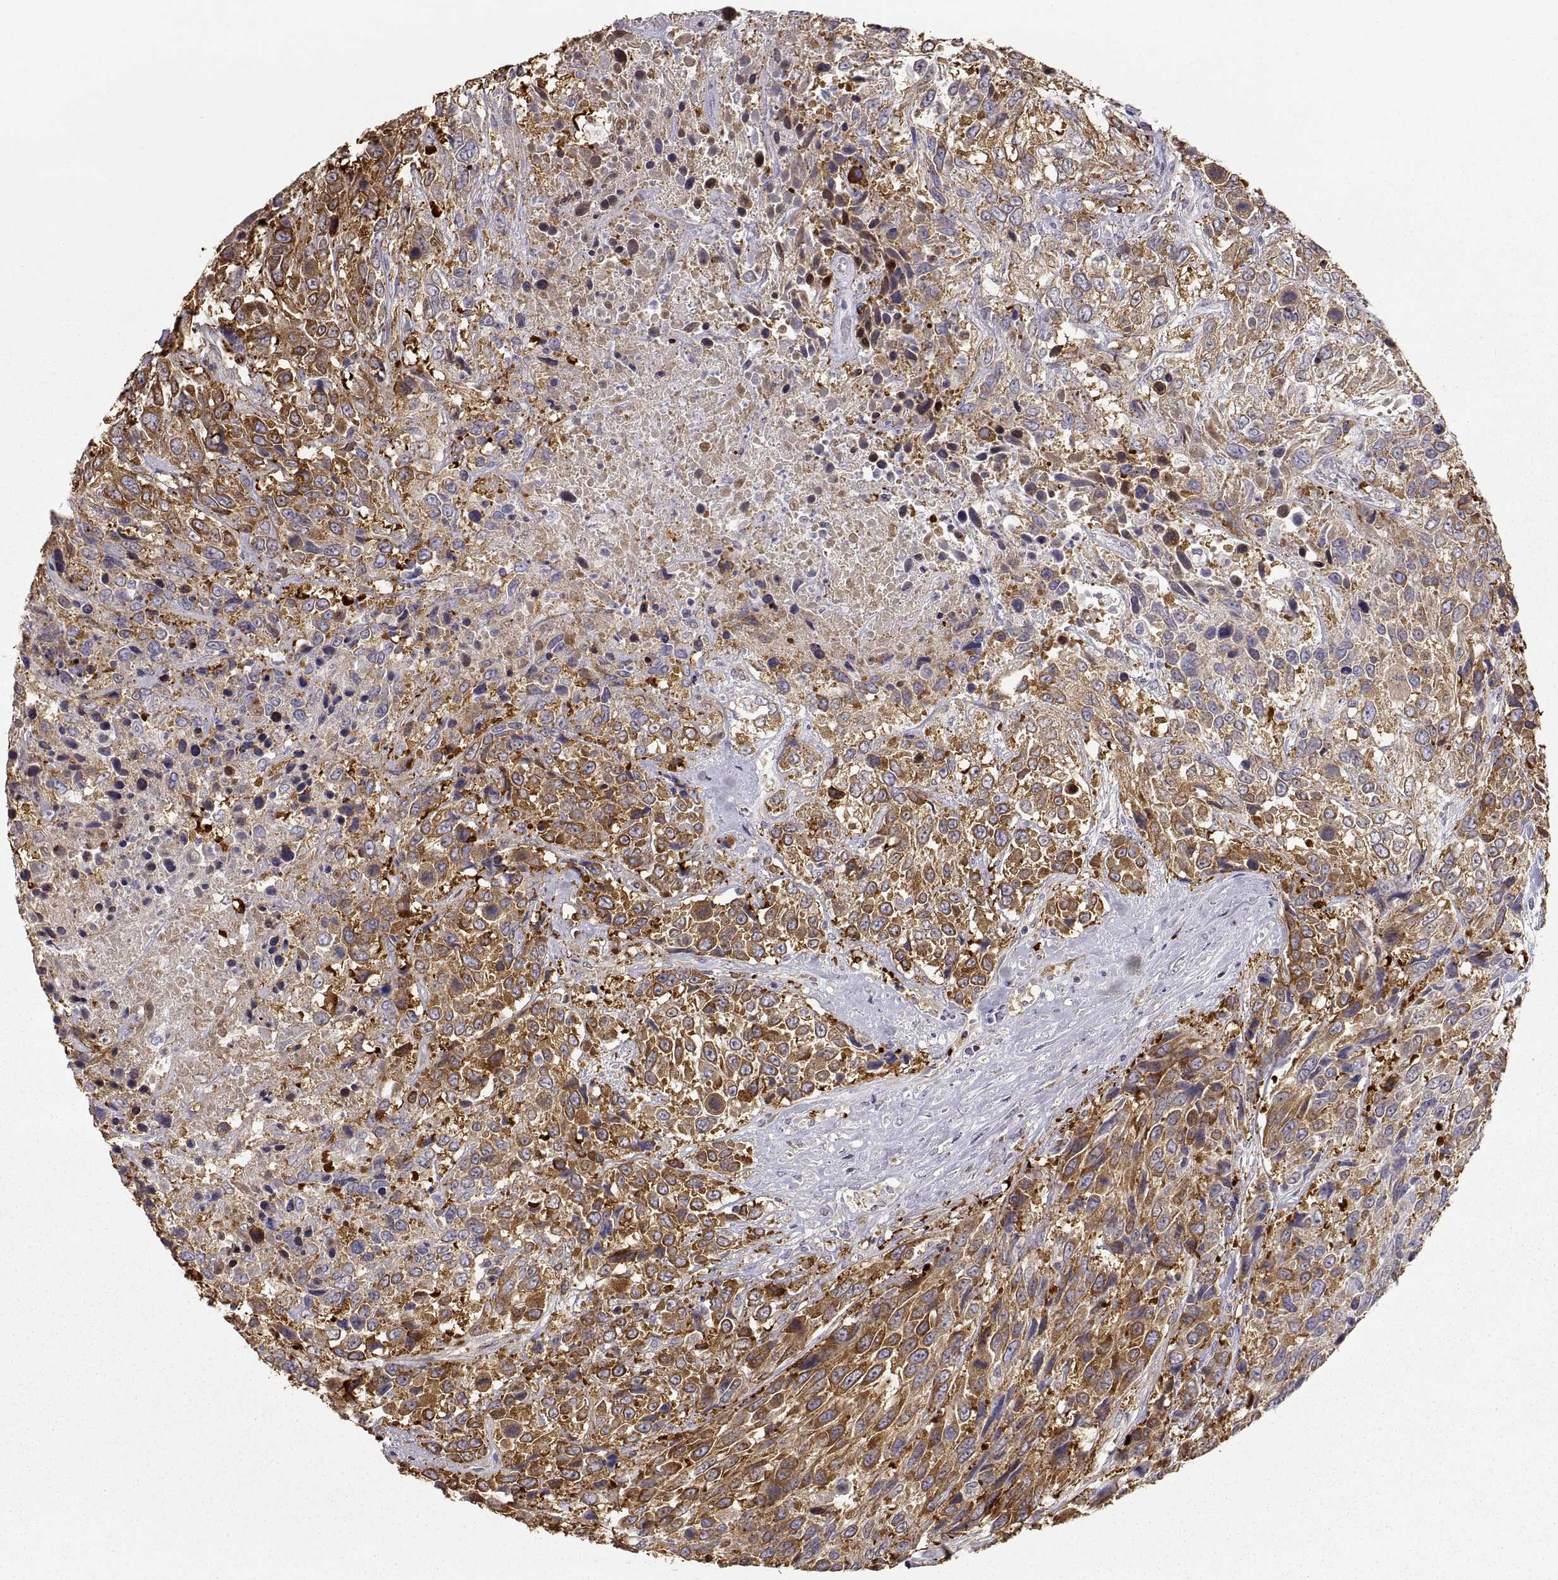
{"staining": {"intensity": "strong", "quantity": "25%-75%", "location": "cytoplasmic/membranous"}, "tissue": "urothelial cancer", "cell_type": "Tumor cells", "image_type": "cancer", "snomed": [{"axis": "morphology", "description": "Urothelial carcinoma, High grade"}, {"axis": "topography", "description": "Urinary bladder"}], "caption": "High-magnification brightfield microscopy of urothelial cancer stained with DAB (3,3'-diaminobenzidine) (brown) and counterstained with hematoxylin (blue). tumor cells exhibit strong cytoplasmic/membranous staining is present in about25%-75% of cells.", "gene": "HSP90AB1", "patient": {"sex": "female", "age": 70}}